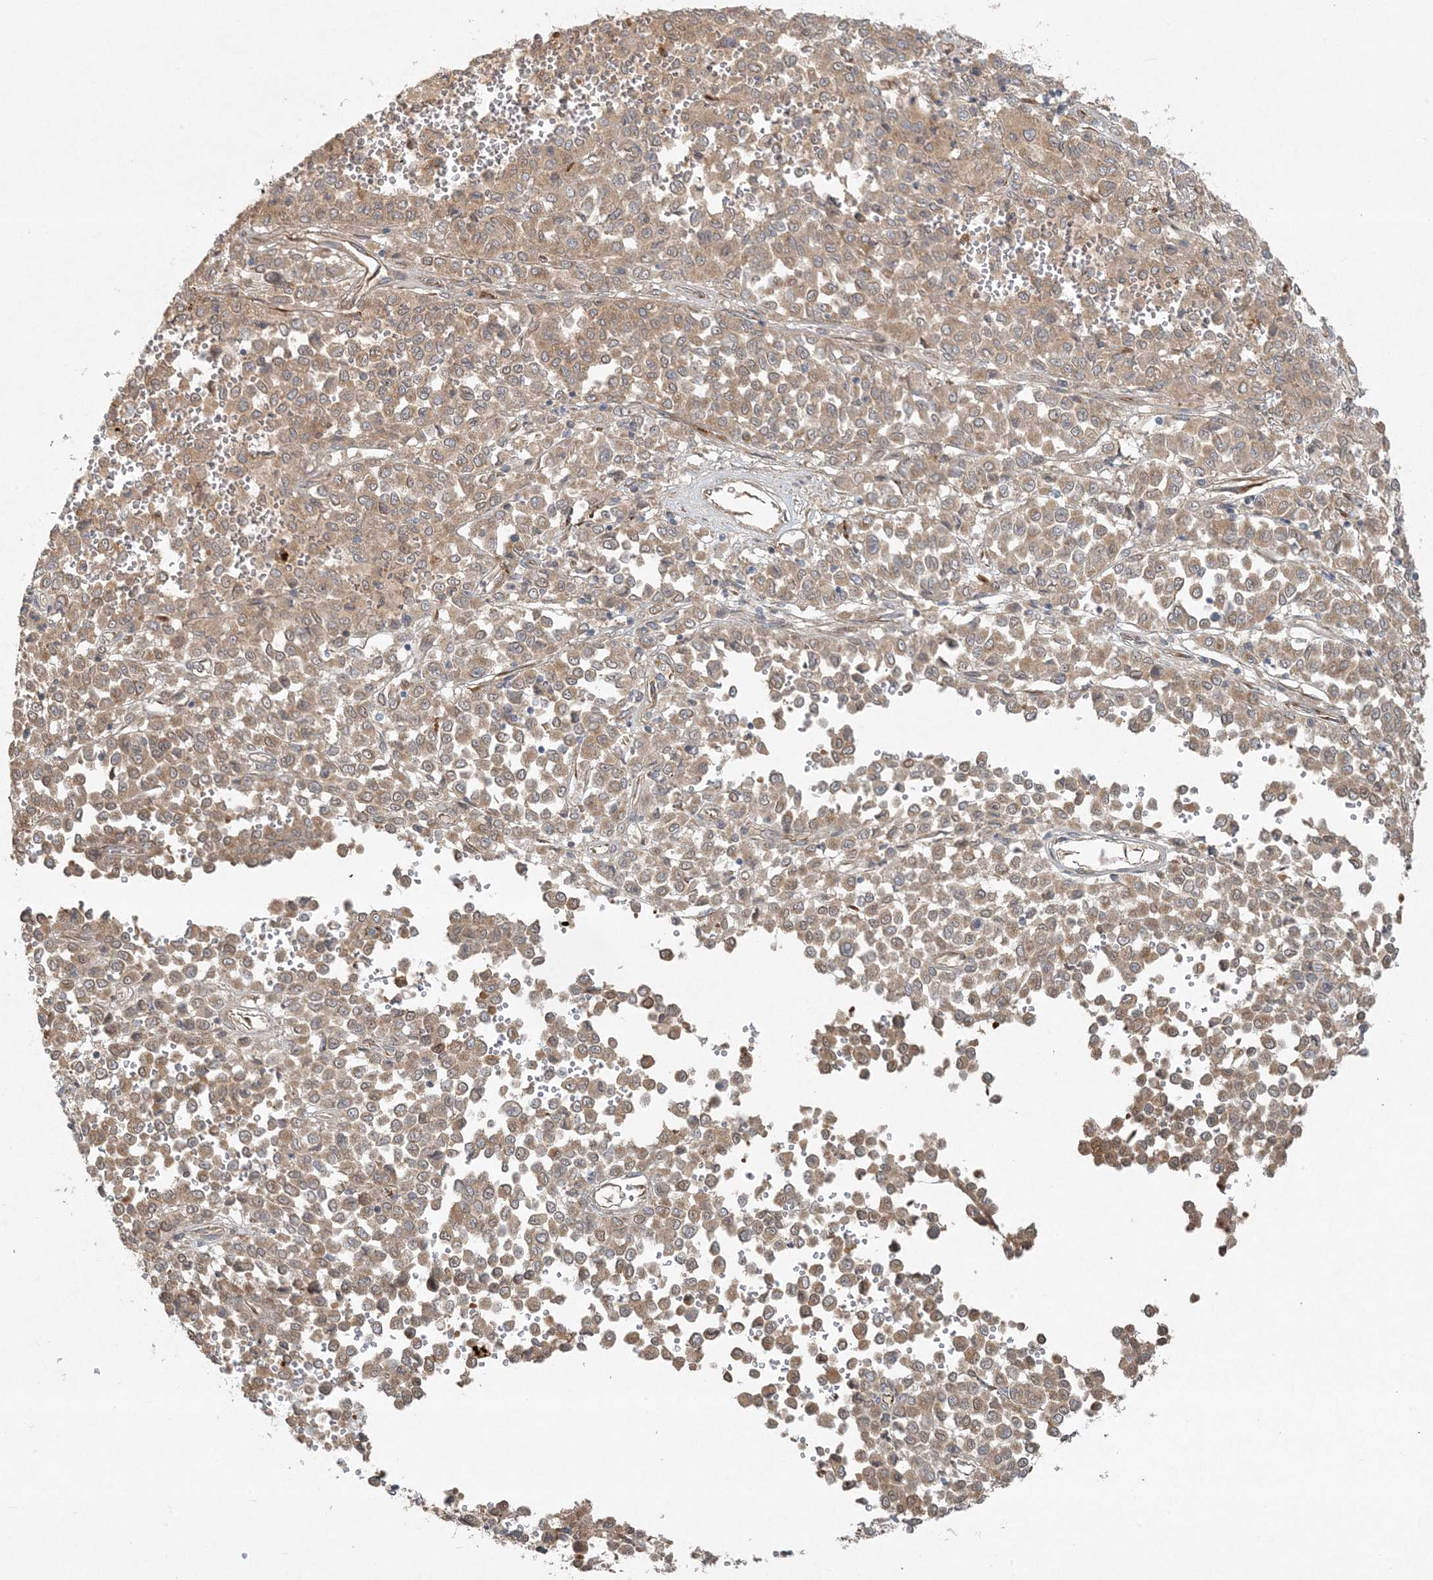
{"staining": {"intensity": "weak", "quantity": ">75%", "location": "cytoplasmic/membranous"}, "tissue": "melanoma", "cell_type": "Tumor cells", "image_type": "cancer", "snomed": [{"axis": "morphology", "description": "Malignant melanoma, Metastatic site"}, {"axis": "topography", "description": "Pancreas"}], "caption": "Melanoma stained for a protein (brown) reveals weak cytoplasmic/membranous positive staining in approximately >75% of tumor cells.", "gene": "ZNF263", "patient": {"sex": "female", "age": 30}}